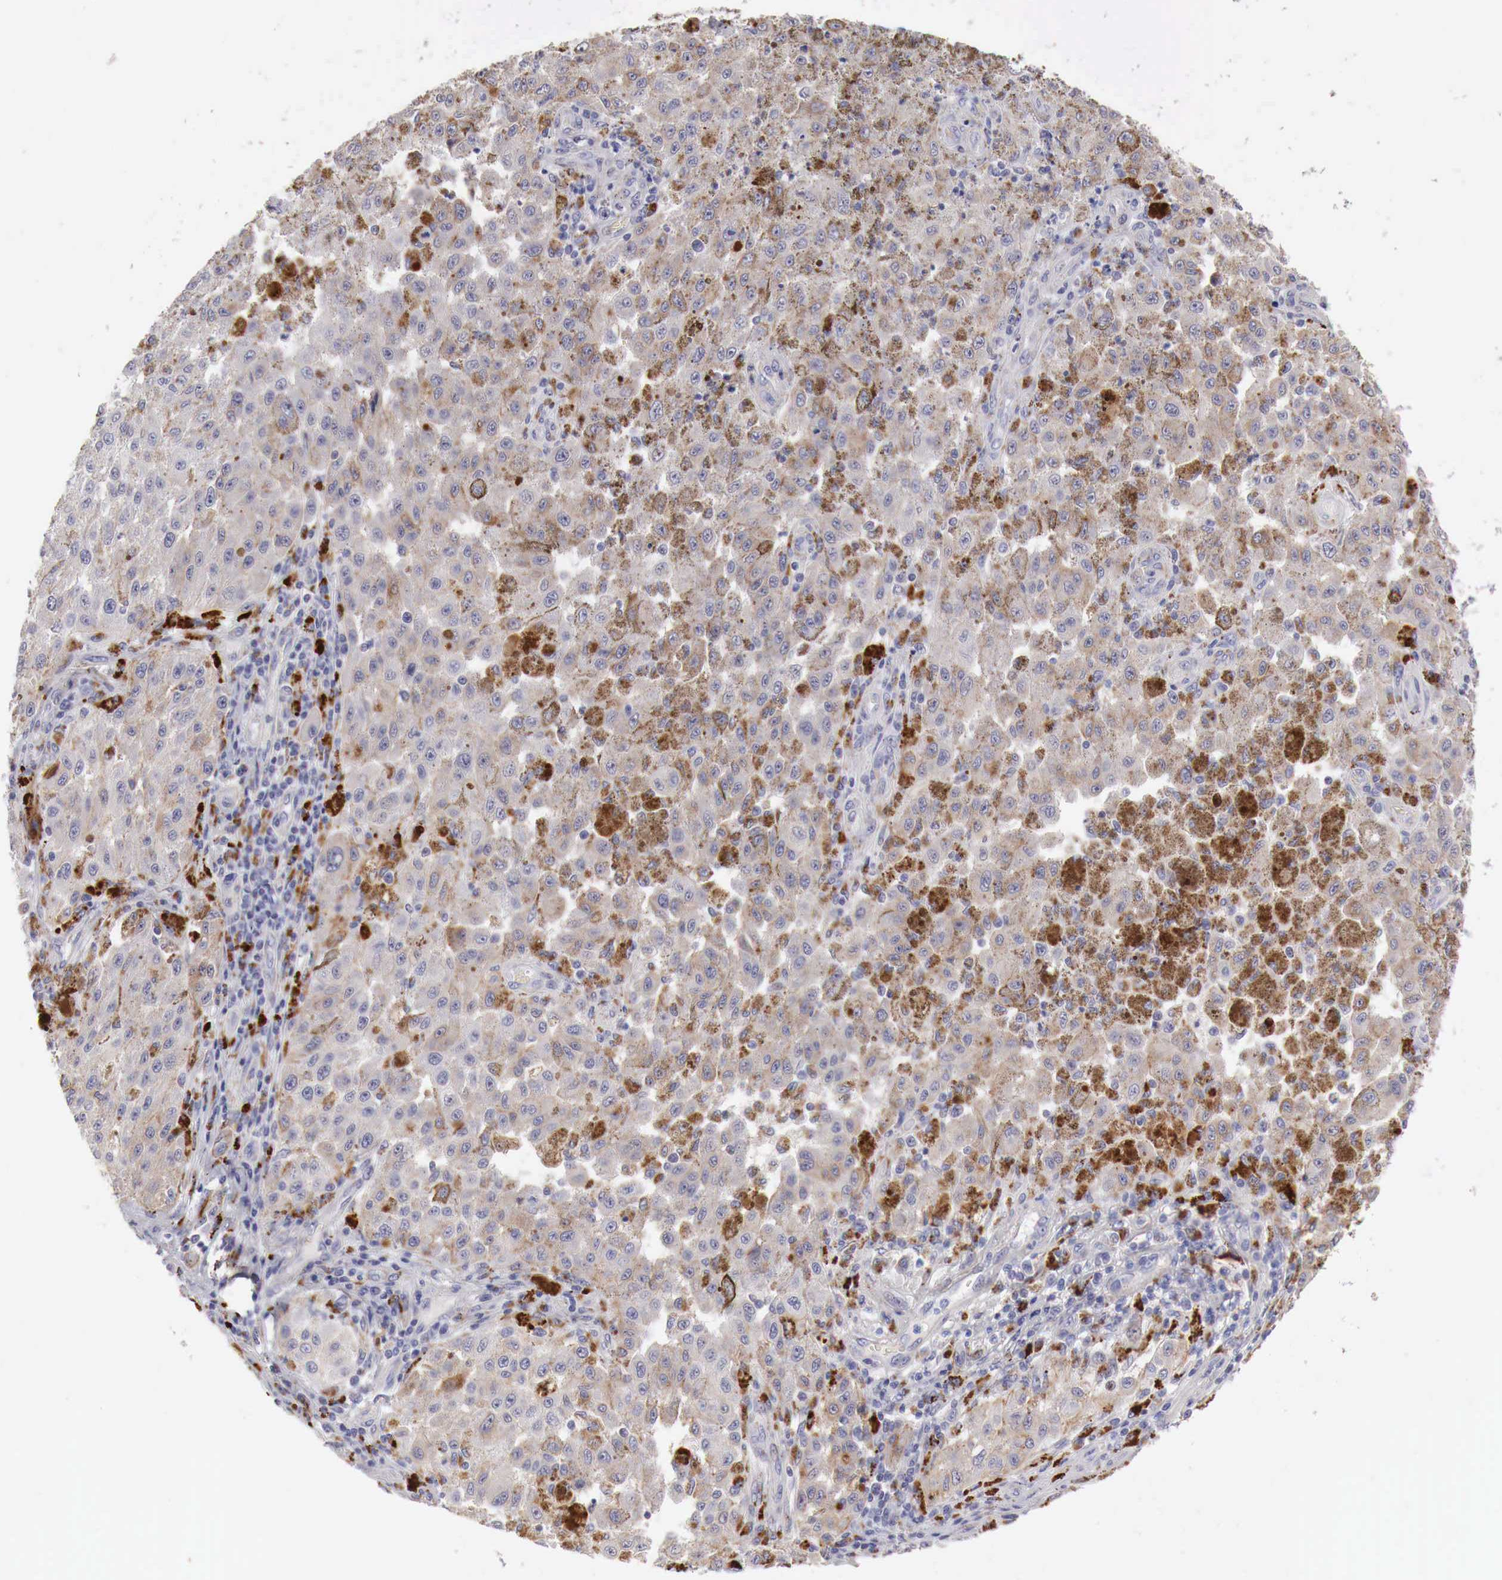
{"staining": {"intensity": "weak", "quantity": "25%-75%", "location": "cytoplasmic/membranous"}, "tissue": "melanoma", "cell_type": "Tumor cells", "image_type": "cancer", "snomed": [{"axis": "morphology", "description": "Malignant melanoma, NOS"}, {"axis": "topography", "description": "Skin"}], "caption": "A brown stain shows weak cytoplasmic/membranous staining of a protein in human melanoma tumor cells.", "gene": "GLA", "patient": {"sex": "female", "age": 64}}